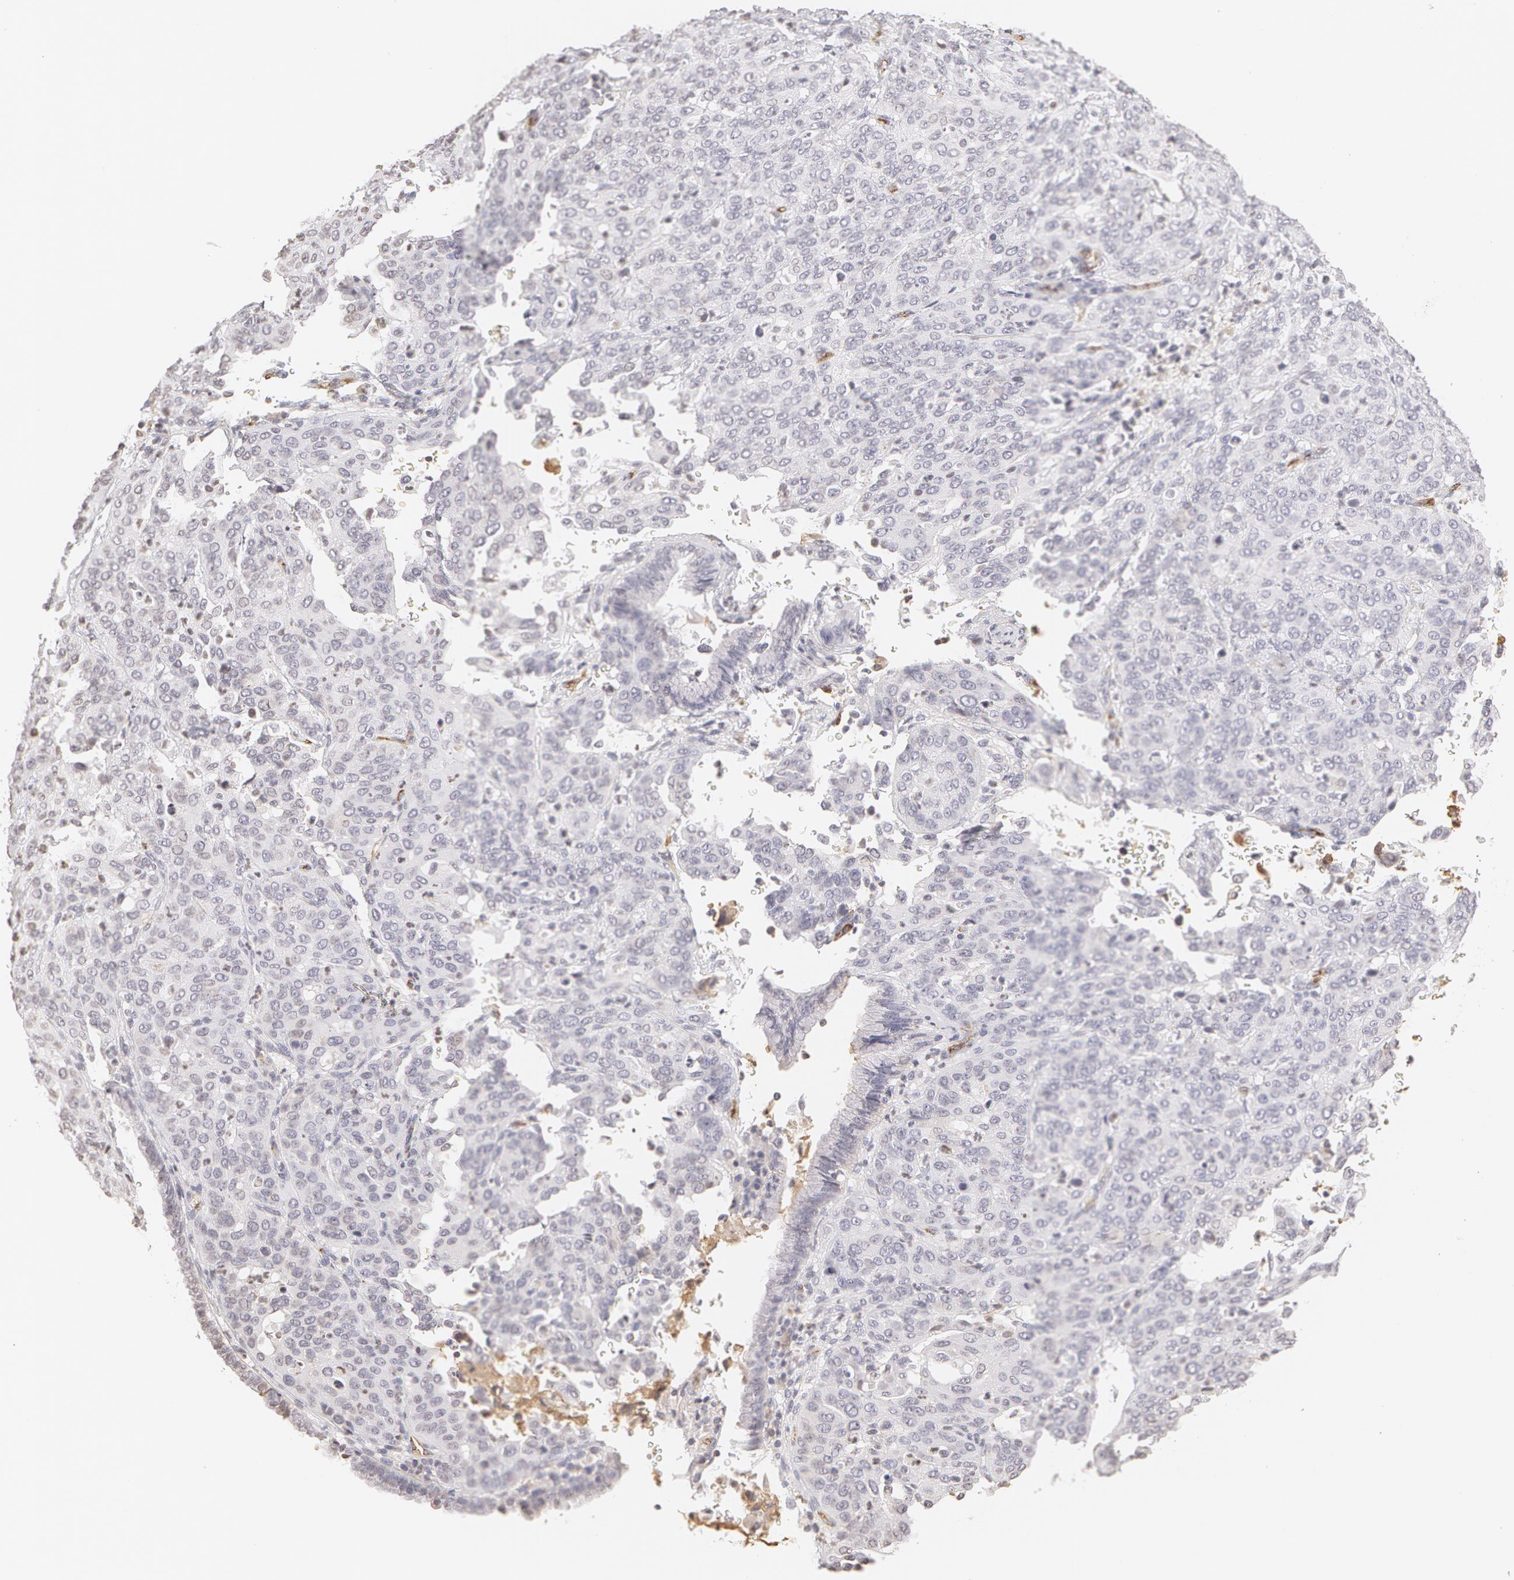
{"staining": {"intensity": "negative", "quantity": "none", "location": "none"}, "tissue": "cervical cancer", "cell_type": "Tumor cells", "image_type": "cancer", "snomed": [{"axis": "morphology", "description": "Squamous cell carcinoma, NOS"}, {"axis": "topography", "description": "Cervix"}], "caption": "Immunohistochemistry (IHC) histopathology image of human cervical cancer (squamous cell carcinoma) stained for a protein (brown), which exhibits no expression in tumor cells. Nuclei are stained in blue.", "gene": "VWF", "patient": {"sex": "female", "age": 41}}